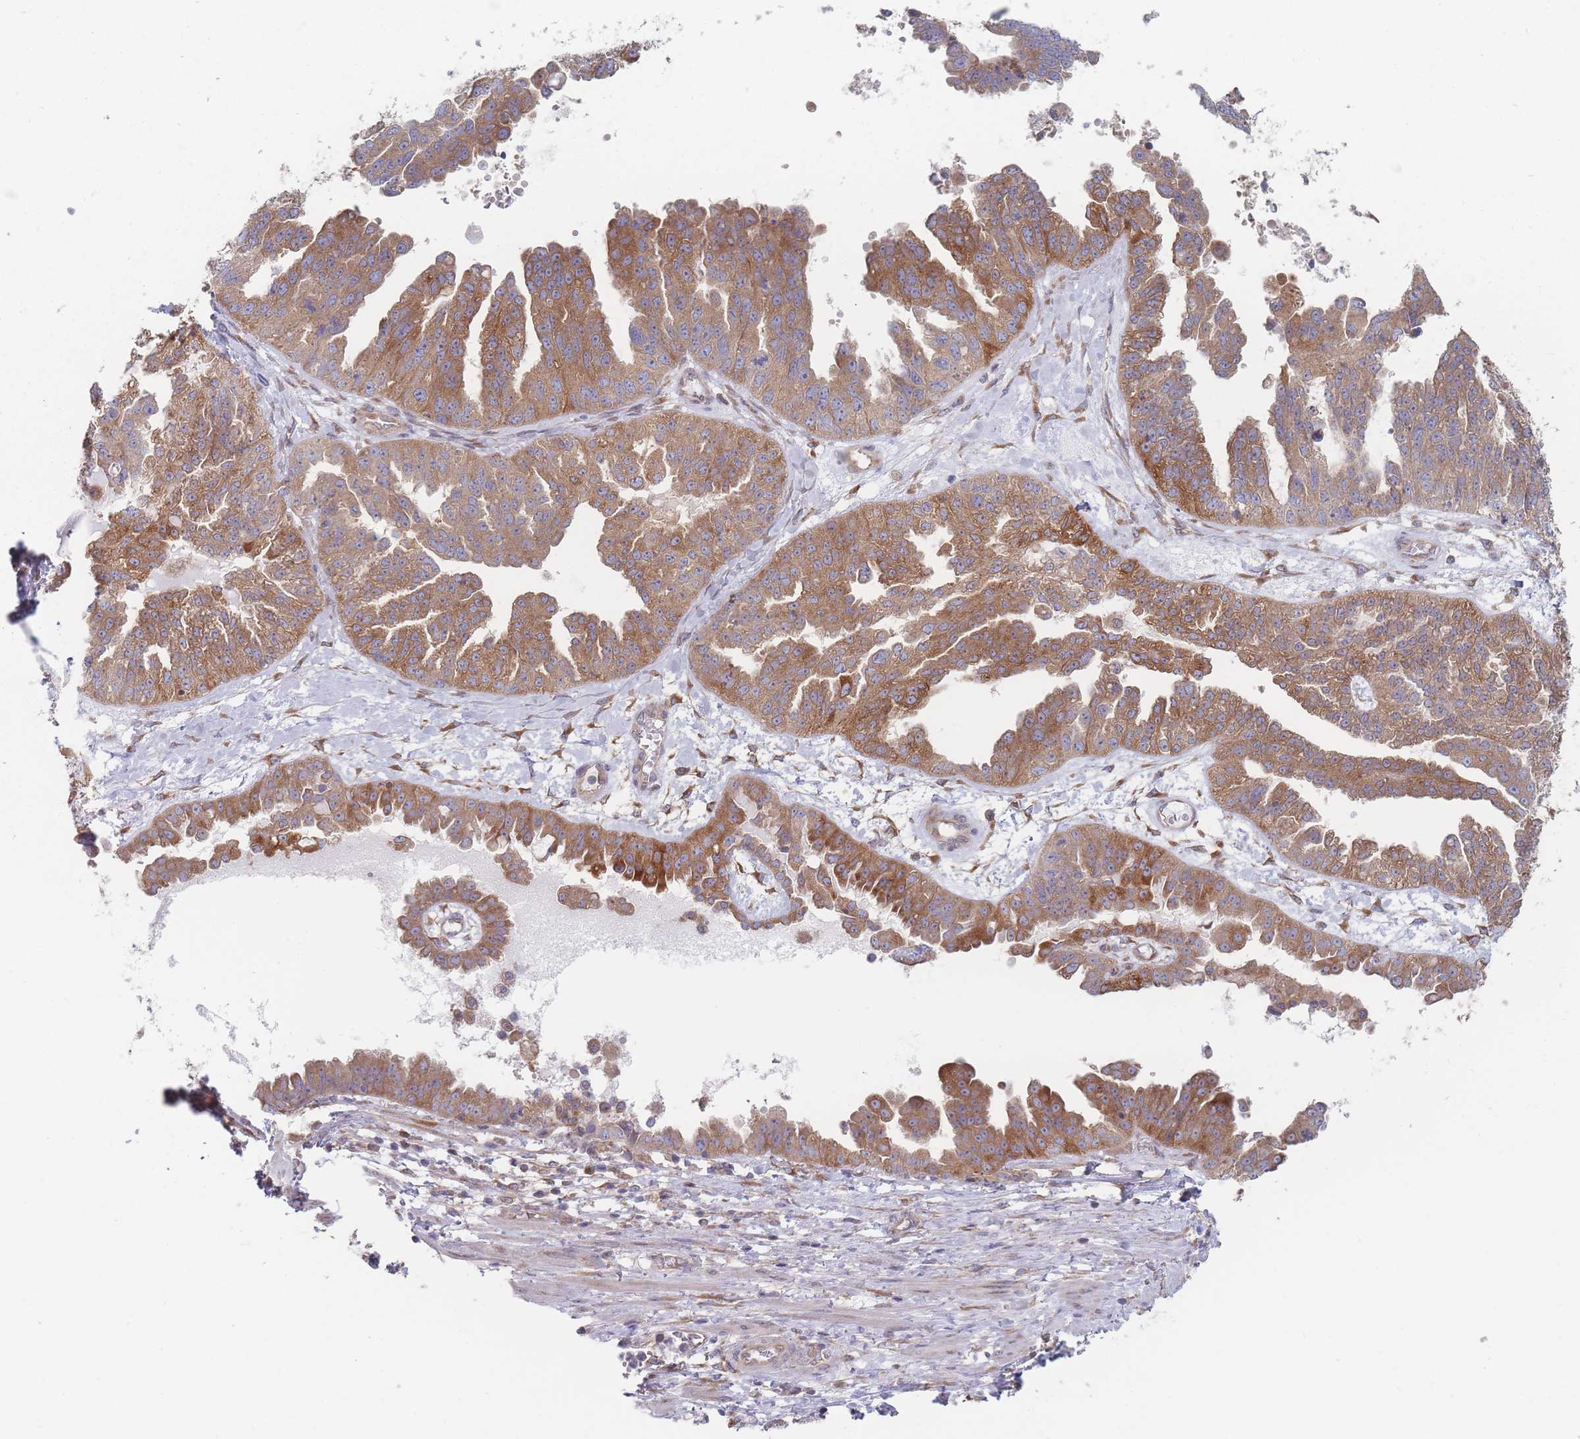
{"staining": {"intensity": "moderate", "quantity": ">75%", "location": "cytoplasmic/membranous"}, "tissue": "ovarian cancer", "cell_type": "Tumor cells", "image_type": "cancer", "snomed": [{"axis": "morphology", "description": "Cystadenocarcinoma, serous, NOS"}, {"axis": "topography", "description": "Ovary"}], "caption": "Immunohistochemical staining of serous cystadenocarcinoma (ovarian) shows medium levels of moderate cytoplasmic/membranous expression in approximately >75% of tumor cells.", "gene": "KDSR", "patient": {"sex": "female", "age": 58}}